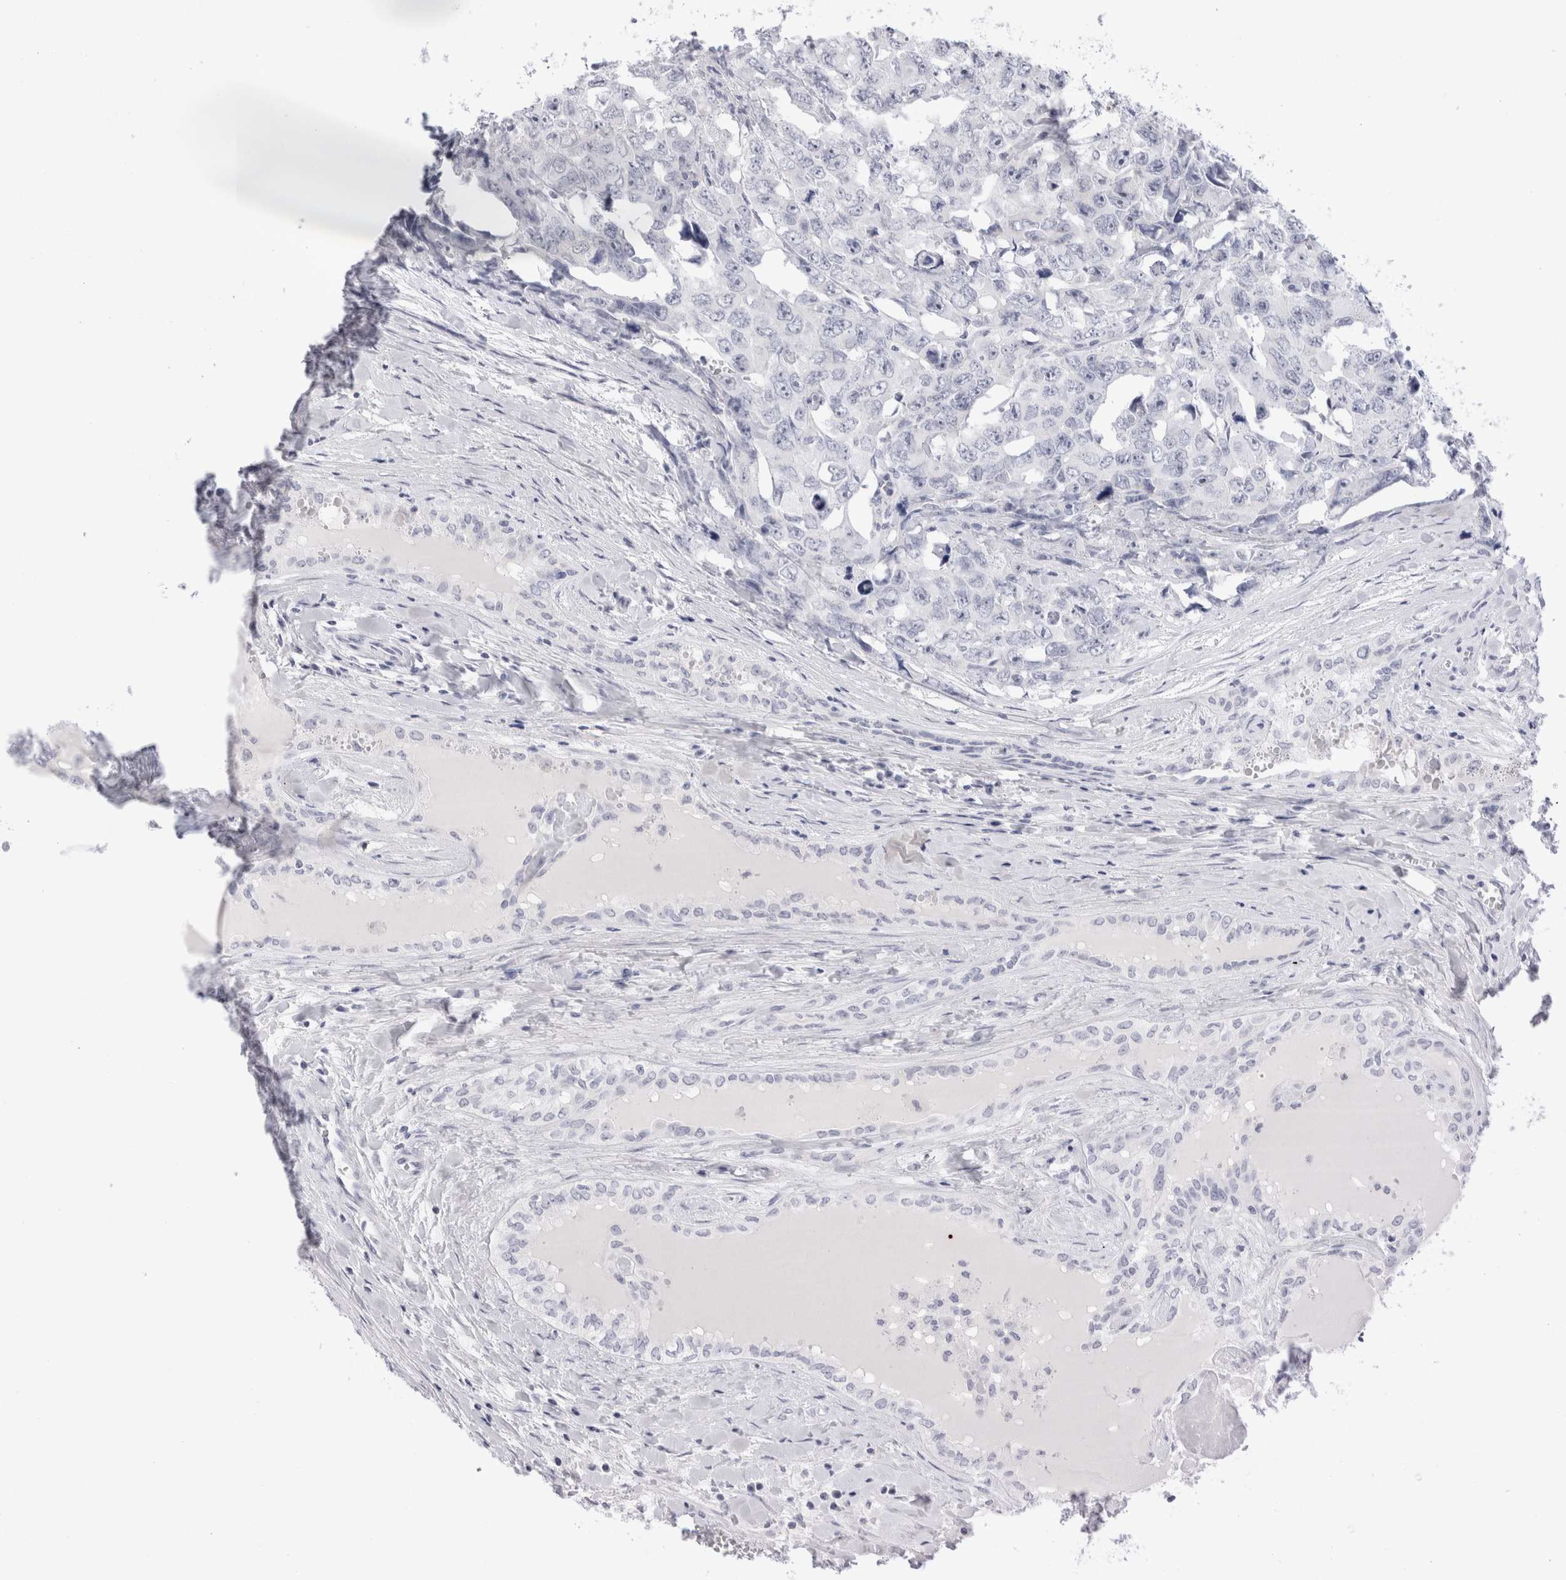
{"staining": {"intensity": "negative", "quantity": "none", "location": "none"}, "tissue": "testis cancer", "cell_type": "Tumor cells", "image_type": "cancer", "snomed": [{"axis": "morphology", "description": "Carcinoma, Embryonal, NOS"}, {"axis": "topography", "description": "Testis"}], "caption": "Tumor cells are negative for protein expression in human testis cancer (embryonal carcinoma).", "gene": "MUC15", "patient": {"sex": "male", "age": 28}}